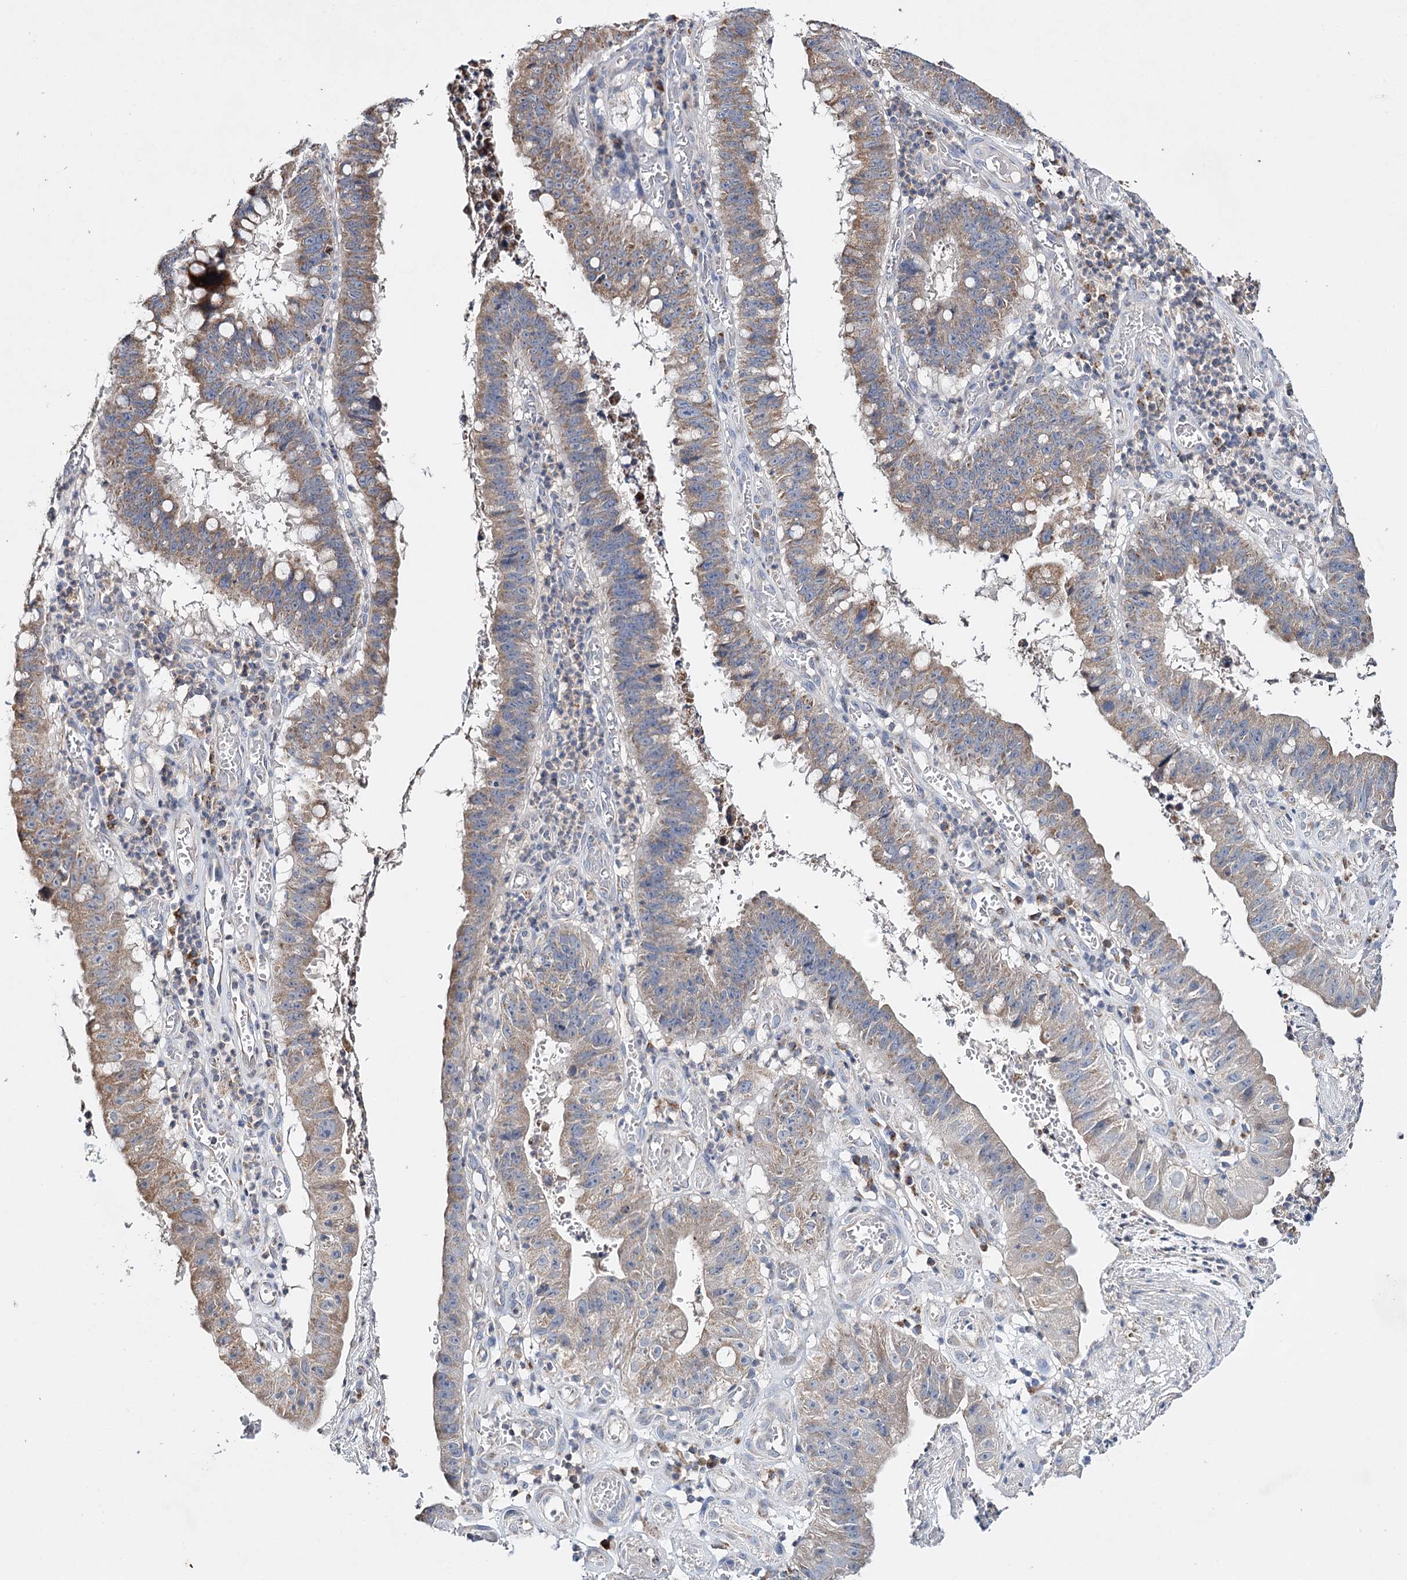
{"staining": {"intensity": "moderate", "quantity": ">75%", "location": "cytoplasmic/membranous"}, "tissue": "stomach cancer", "cell_type": "Tumor cells", "image_type": "cancer", "snomed": [{"axis": "morphology", "description": "Adenocarcinoma, NOS"}, {"axis": "topography", "description": "Stomach"}], "caption": "Adenocarcinoma (stomach) stained for a protein (brown) reveals moderate cytoplasmic/membranous positive expression in approximately >75% of tumor cells.", "gene": "CFAP46", "patient": {"sex": "male", "age": 59}}